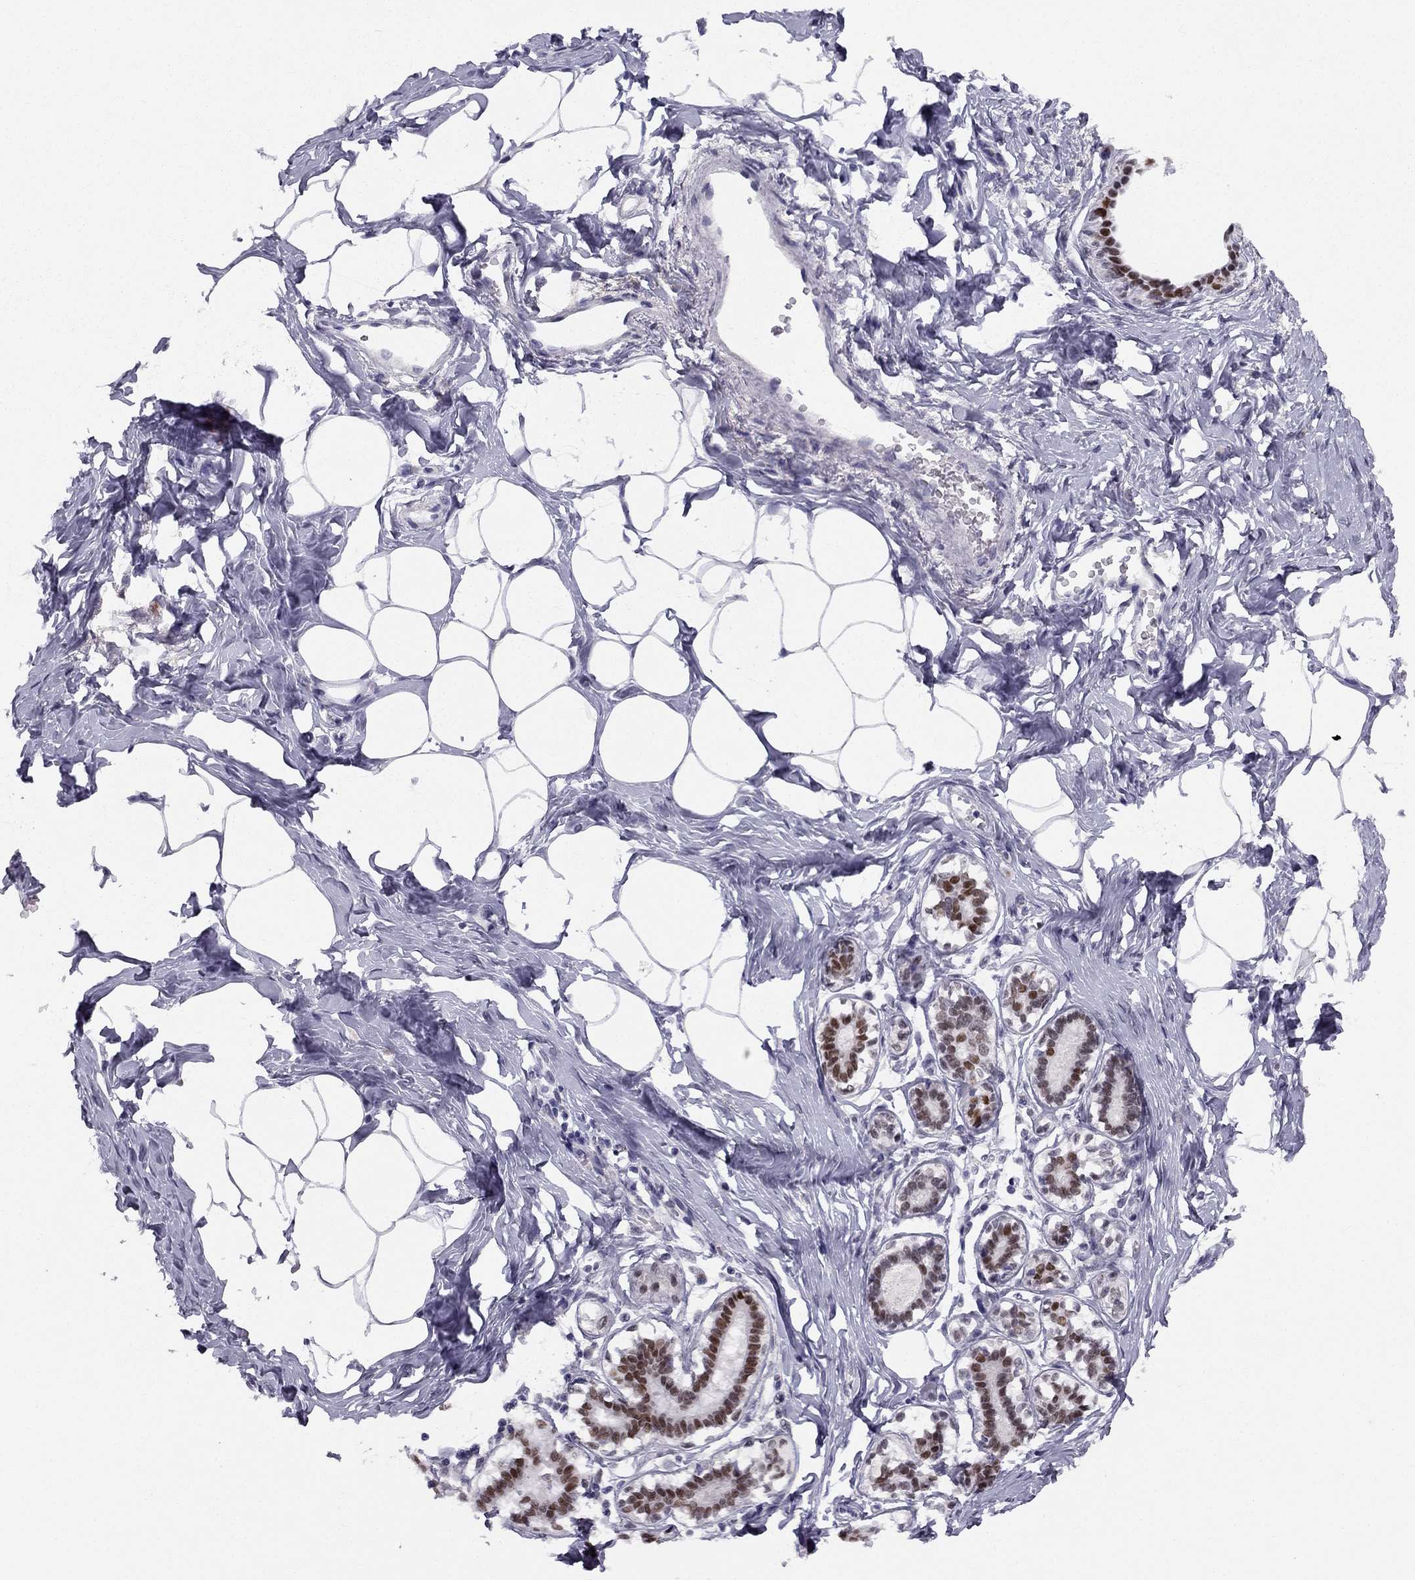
{"staining": {"intensity": "negative", "quantity": "none", "location": "none"}, "tissue": "breast", "cell_type": "Adipocytes", "image_type": "normal", "snomed": [{"axis": "morphology", "description": "Normal tissue, NOS"}, {"axis": "morphology", "description": "Lobular carcinoma, in situ"}, {"axis": "topography", "description": "Breast"}], "caption": "There is no significant staining in adipocytes of breast. Brightfield microscopy of immunohistochemistry stained with DAB (3,3'-diaminobenzidine) (brown) and hematoxylin (blue), captured at high magnification.", "gene": "TRPS1", "patient": {"sex": "female", "age": 35}}